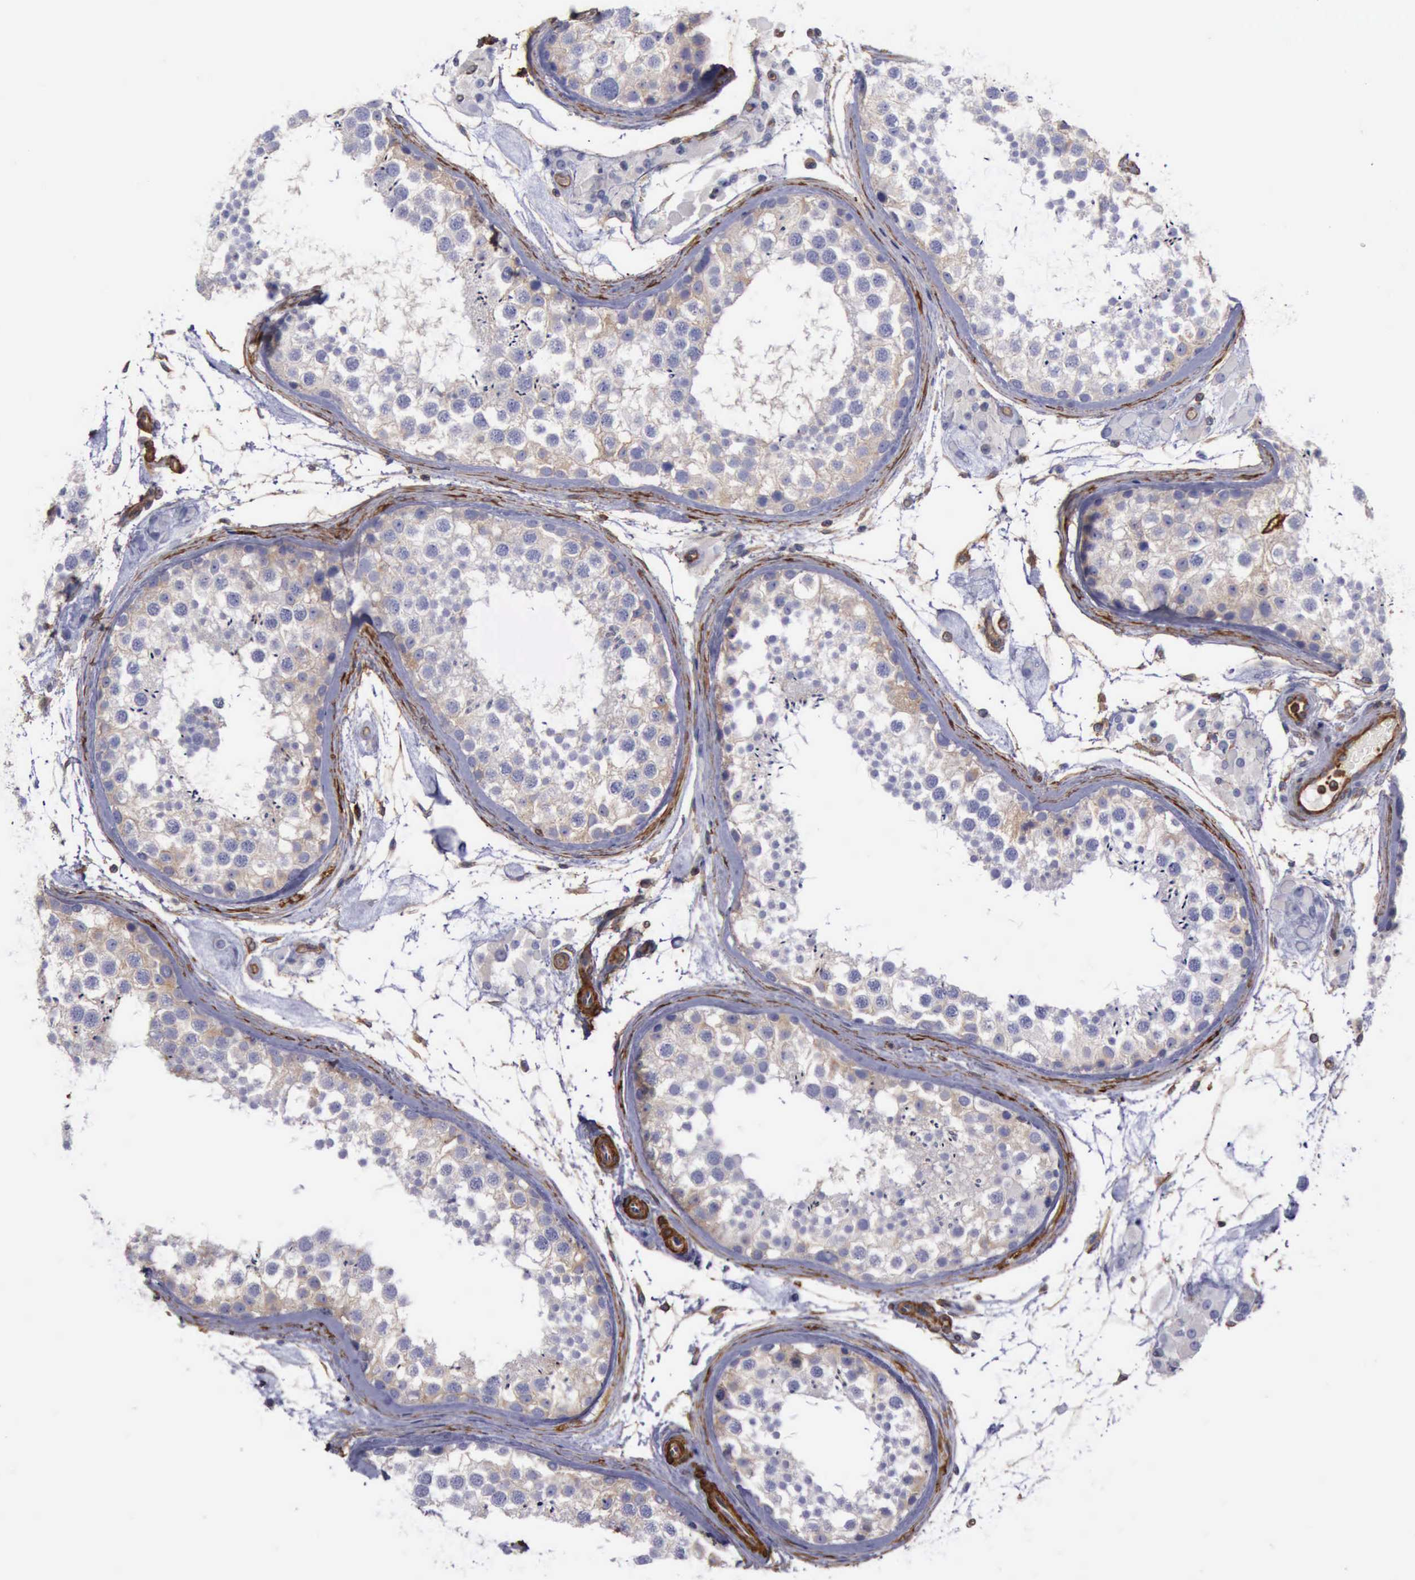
{"staining": {"intensity": "weak", "quantity": "25%-75%", "location": "cytoplasmic/membranous"}, "tissue": "testis", "cell_type": "Cells in seminiferous ducts", "image_type": "normal", "snomed": [{"axis": "morphology", "description": "Normal tissue, NOS"}, {"axis": "topography", "description": "Testis"}], "caption": "Brown immunohistochemical staining in unremarkable human testis exhibits weak cytoplasmic/membranous expression in about 25%-75% of cells in seminiferous ducts. (brown staining indicates protein expression, while blue staining denotes nuclei).", "gene": "FLNA", "patient": {"sex": "male", "age": 46}}